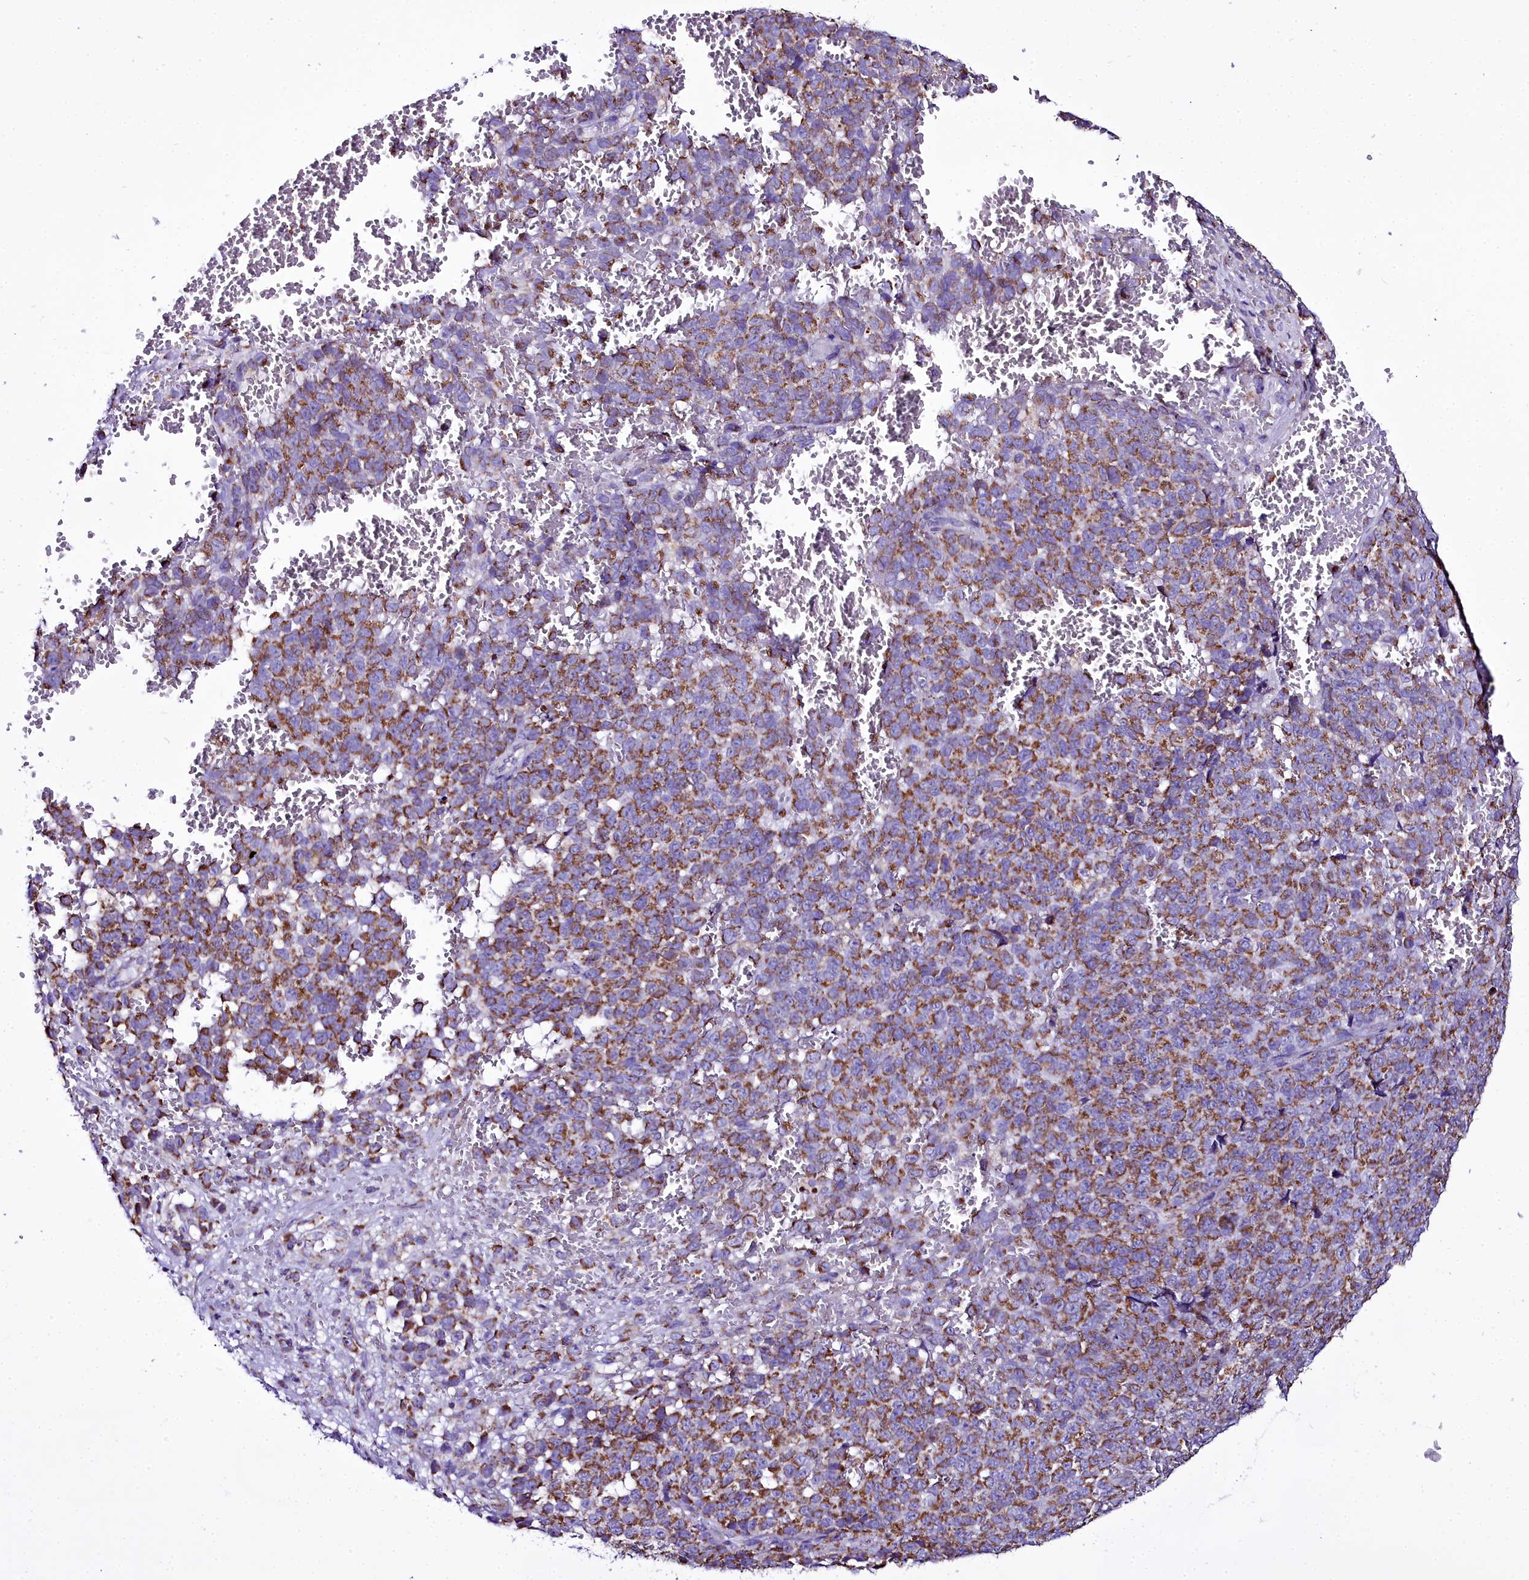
{"staining": {"intensity": "moderate", "quantity": ">75%", "location": "cytoplasmic/membranous"}, "tissue": "melanoma", "cell_type": "Tumor cells", "image_type": "cancer", "snomed": [{"axis": "morphology", "description": "Malignant melanoma, NOS"}, {"axis": "topography", "description": "Nose, NOS"}], "caption": "High-magnification brightfield microscopy of melanoma stained with DAB (brown) and counterstained with hematoxylin (blue). tumor cells exhibit moderate cytoplasmic/membranous expression is identified in approximately>75% of cells. (brown staining indicates protein expression, while blue staining denotes nuclei).", "gene": "WDFY3", "patient": {"sex": "female", "age": 48}}